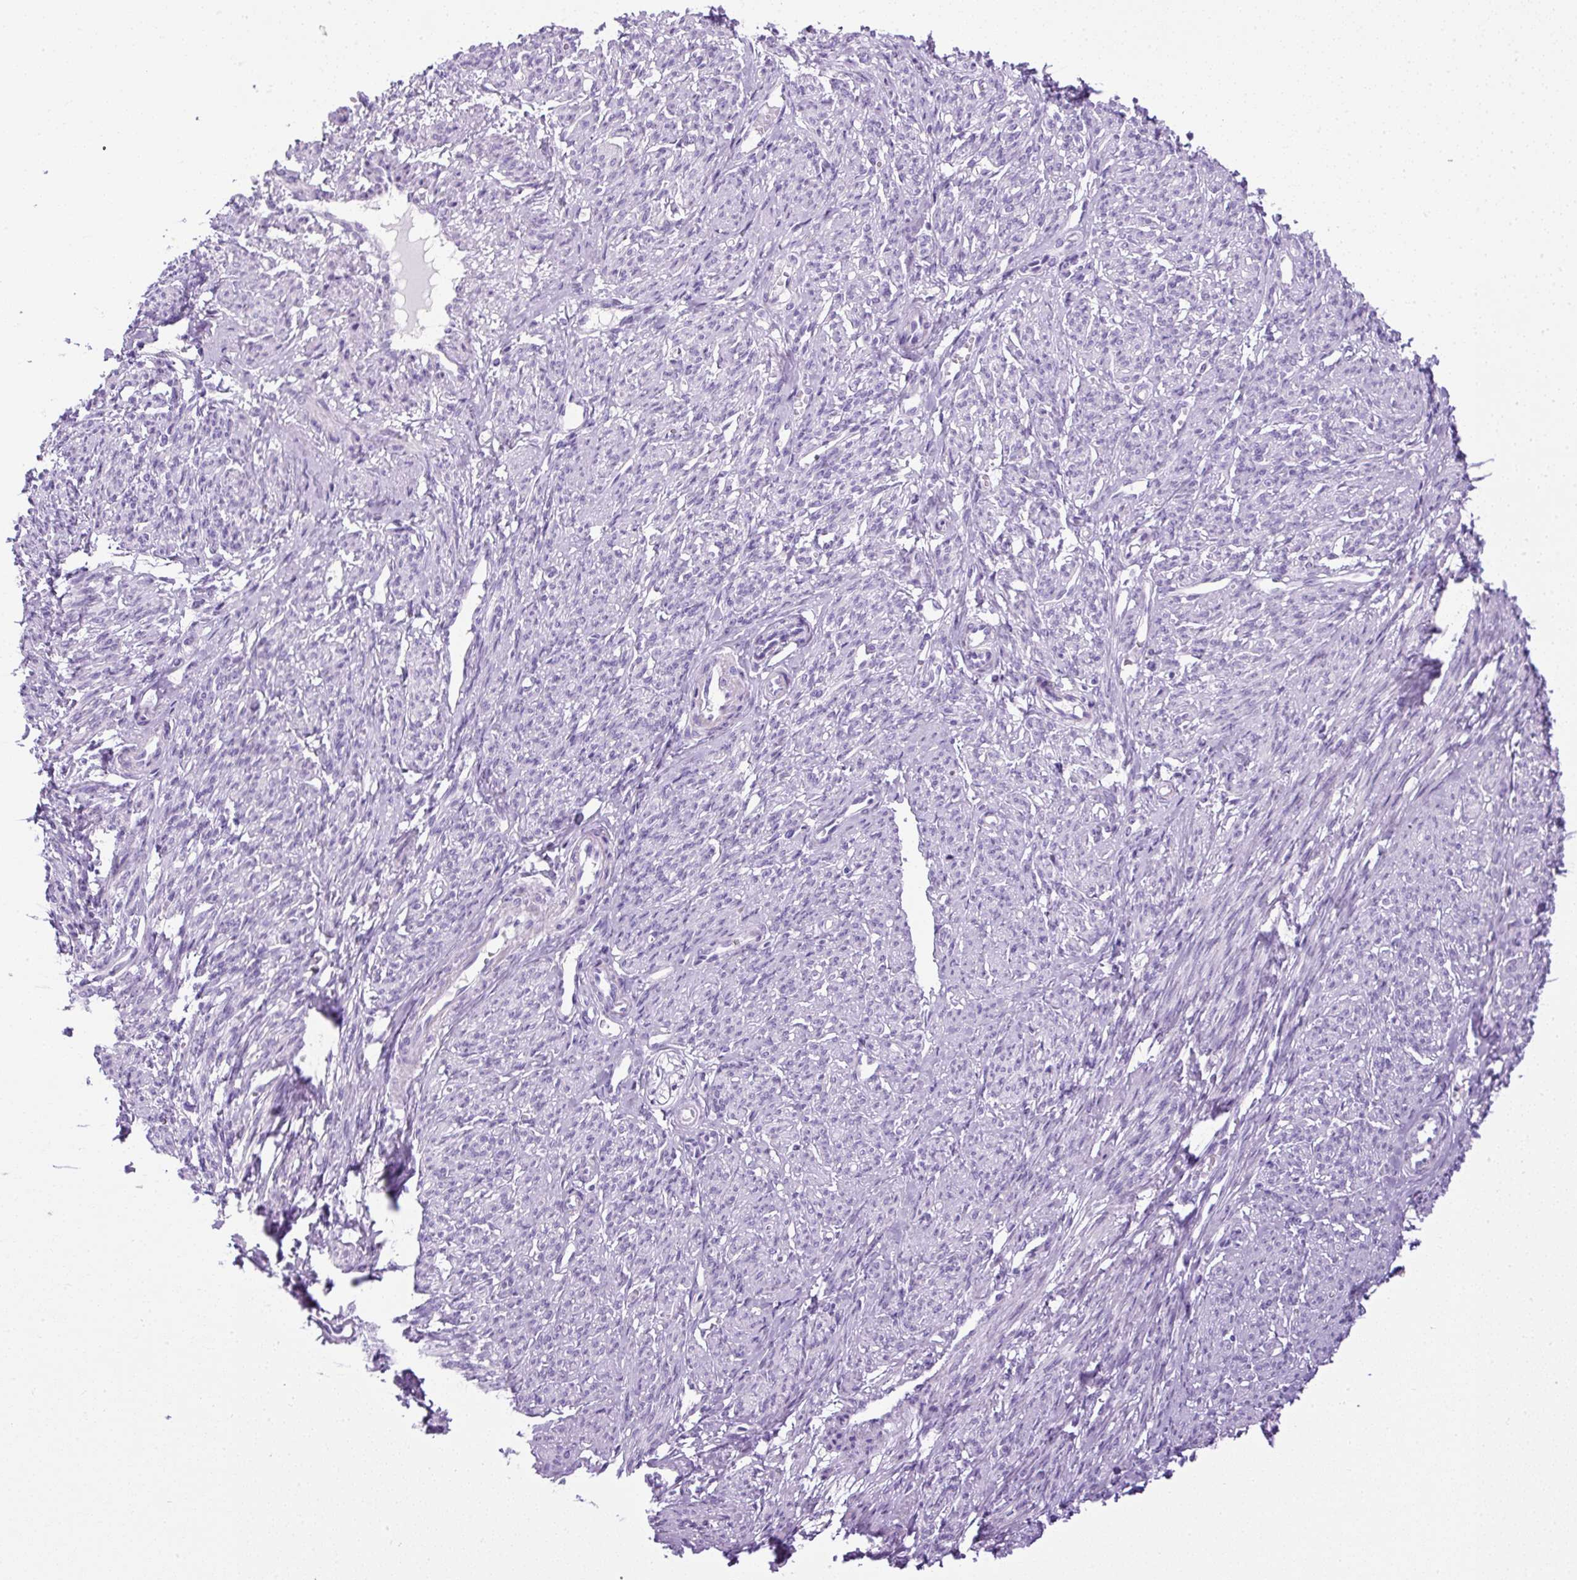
{"staining": {"intensity": "negative", "quantity": "none", "location": "none"}, "tissue": "smooth muscle", "cell_type": "Smooth muscle cells", "image_type": "normal", "snomed": [{"axis": "morphology", "description": "Normal tissue, NOS"}, {"axis": "topography", "description": "Smooth muscle"}], "caption": "A micrograph of smooth muscle stained for a protein shows no brown staining in smooth muscle cells. Brightfield microscopy of immunohistochemistry (IHC) stained with DAB (brown) and hematoxylin (blue), captured at high magnification.", "gene": "UPP1", "patient": {"sex": "female", "age": 65}}